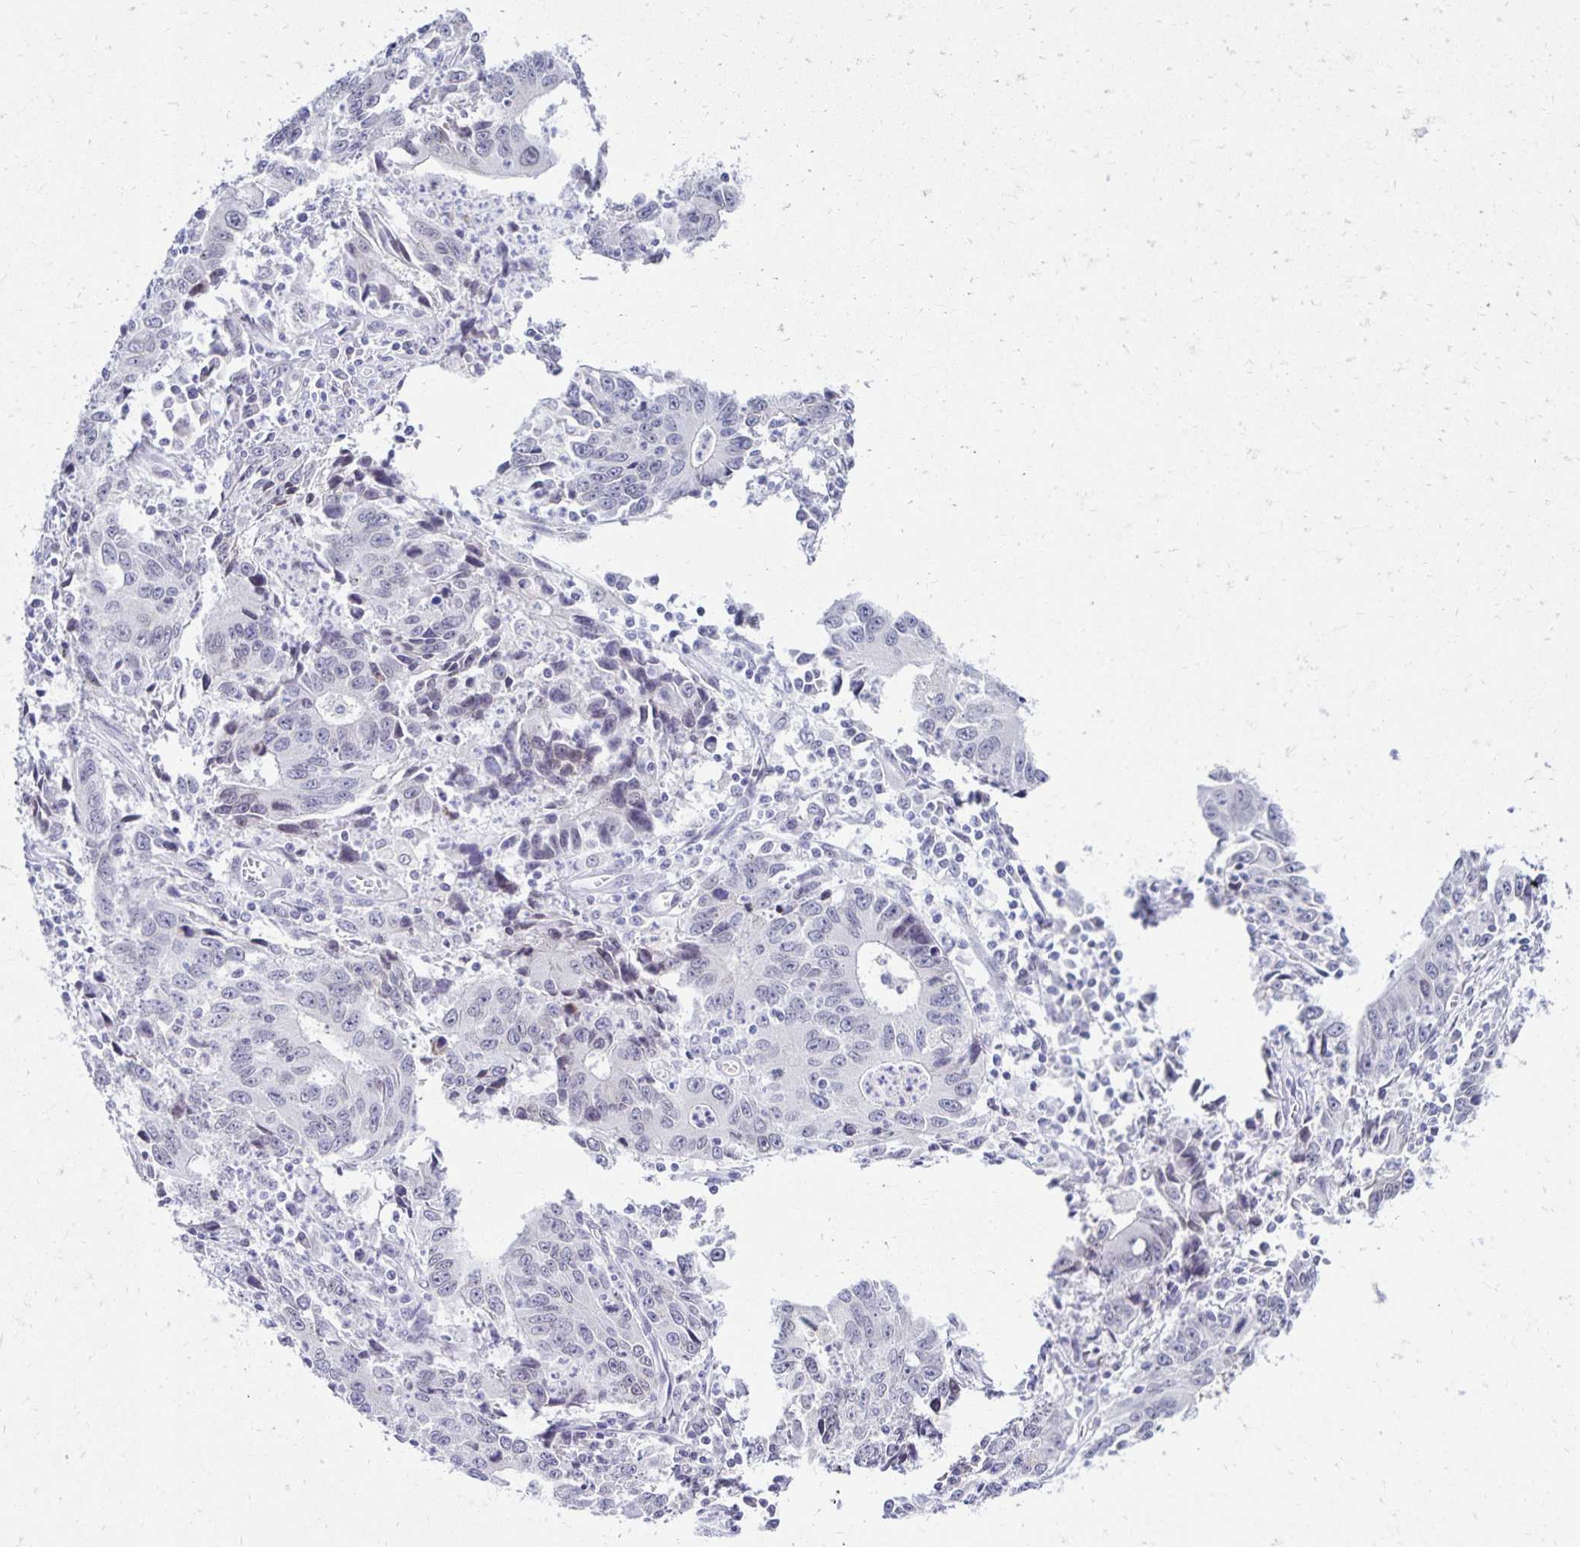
{"staining": {"intensity": "negative", "quantity": "none", "location": "none"}, "tissue": "liver cancer", "cell_type": "Tumor cells", "image_type": "cancer", "snomed": [{"axis": "morphology", "description": "Cholangiocarcinoma"}, {"axis": "topography", "description": "Liver"}], "caption": "A high-resolution photomicrograph shows immunohistochemistry staining of liver cancer, which exhibits no significant positivity in tumor cells.", "gene": "FAM166C", "patient": {"sex": "male", "age": 65}}